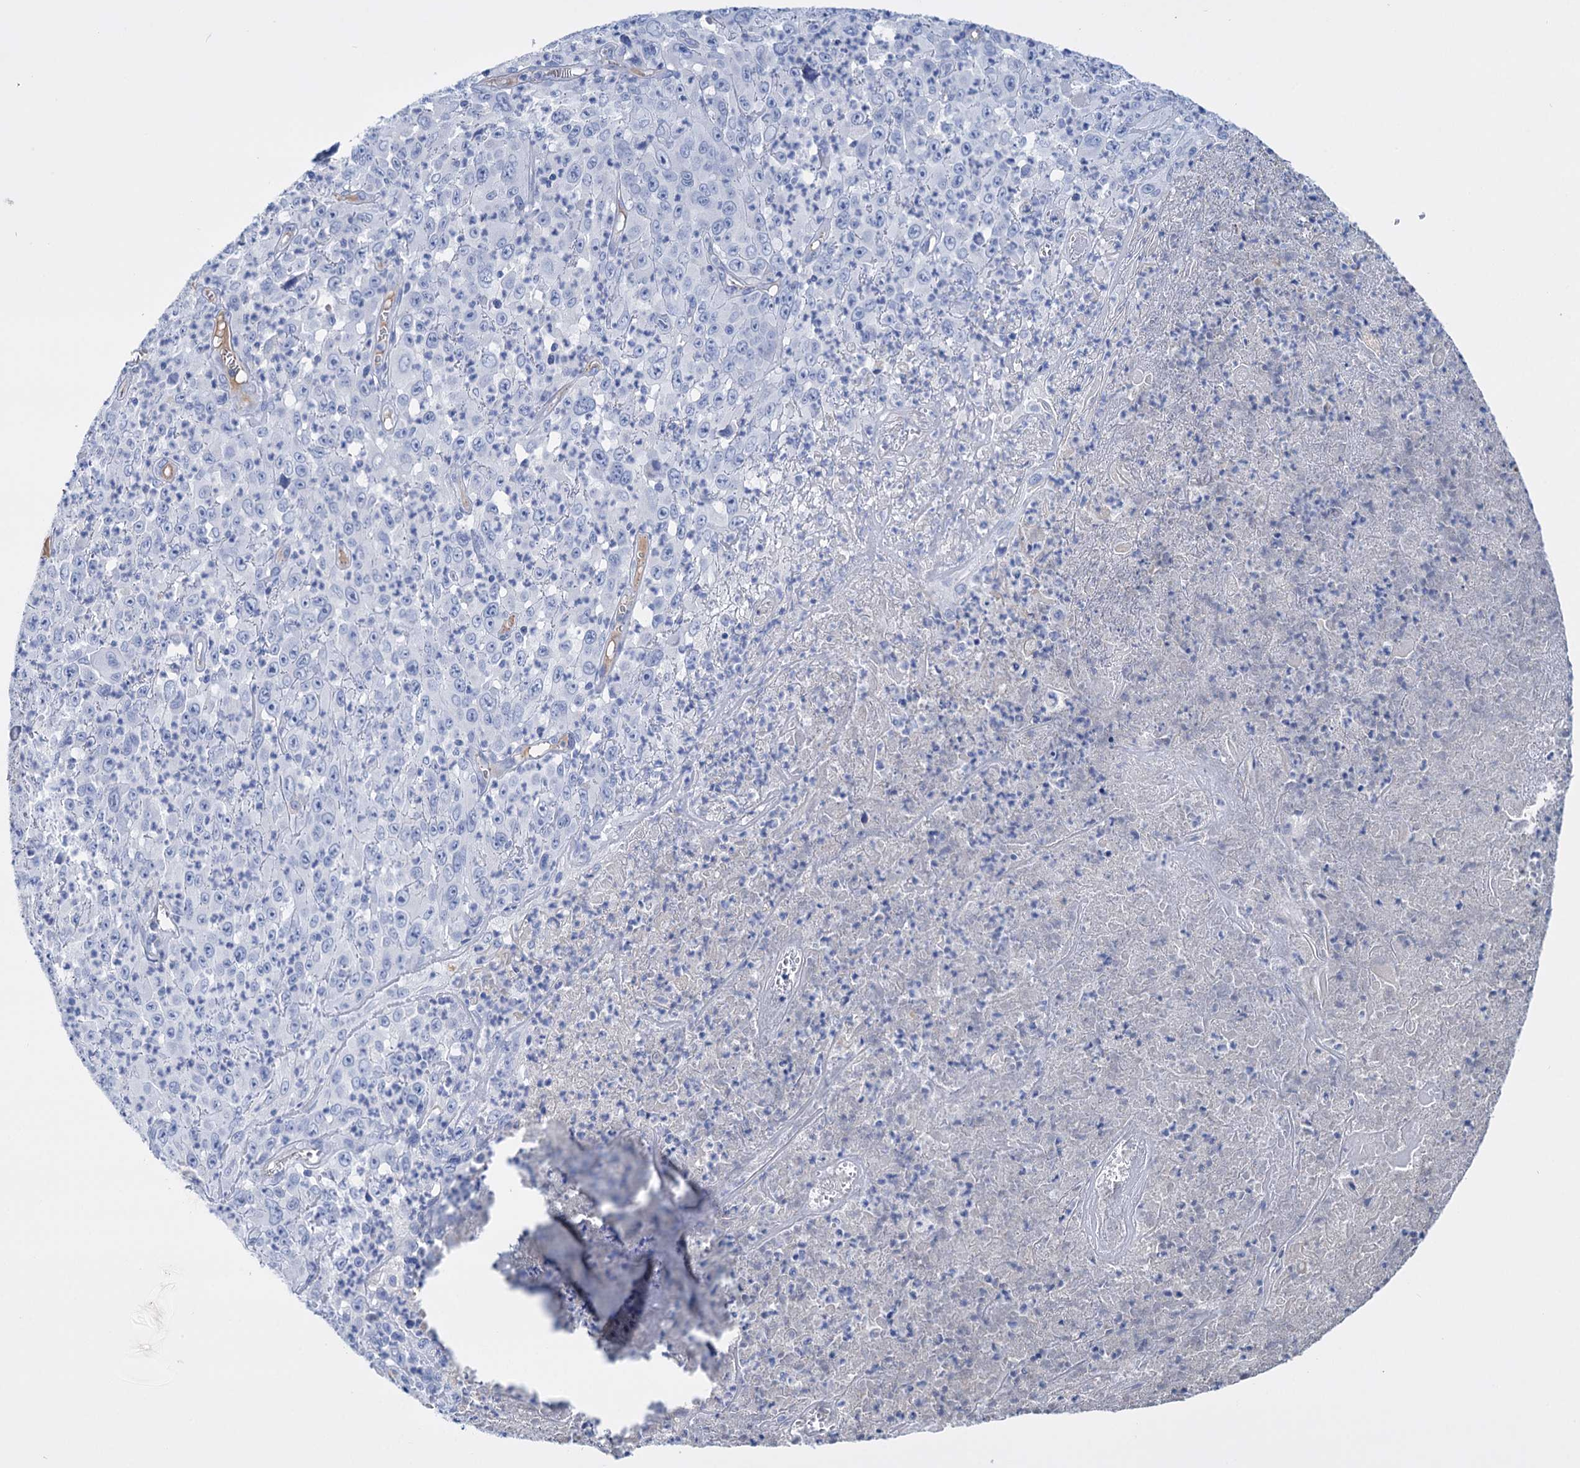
{"staining": {"intensity": "negative", "quantity": "none", "location": "none"}, "tissue": "melanoma", "cell_type": "Tumor cells", "image_type": "cancer", "snomed": [{"axis": "morphology", "description": "Malignant melanoma, Metastatic site"}, {"axis": "topography", "description": "Brain"}], "caption": "This image is of melanoma stained with immunohistochemistry to label a protein in brown with the nuclei are counter-stained blue. There is no expression in tumor cells. (Brightfield microscopy of DAB IHC at high magnification).", "gene": "FBXW12", "patient": {"sex": "female", "age": 53}}